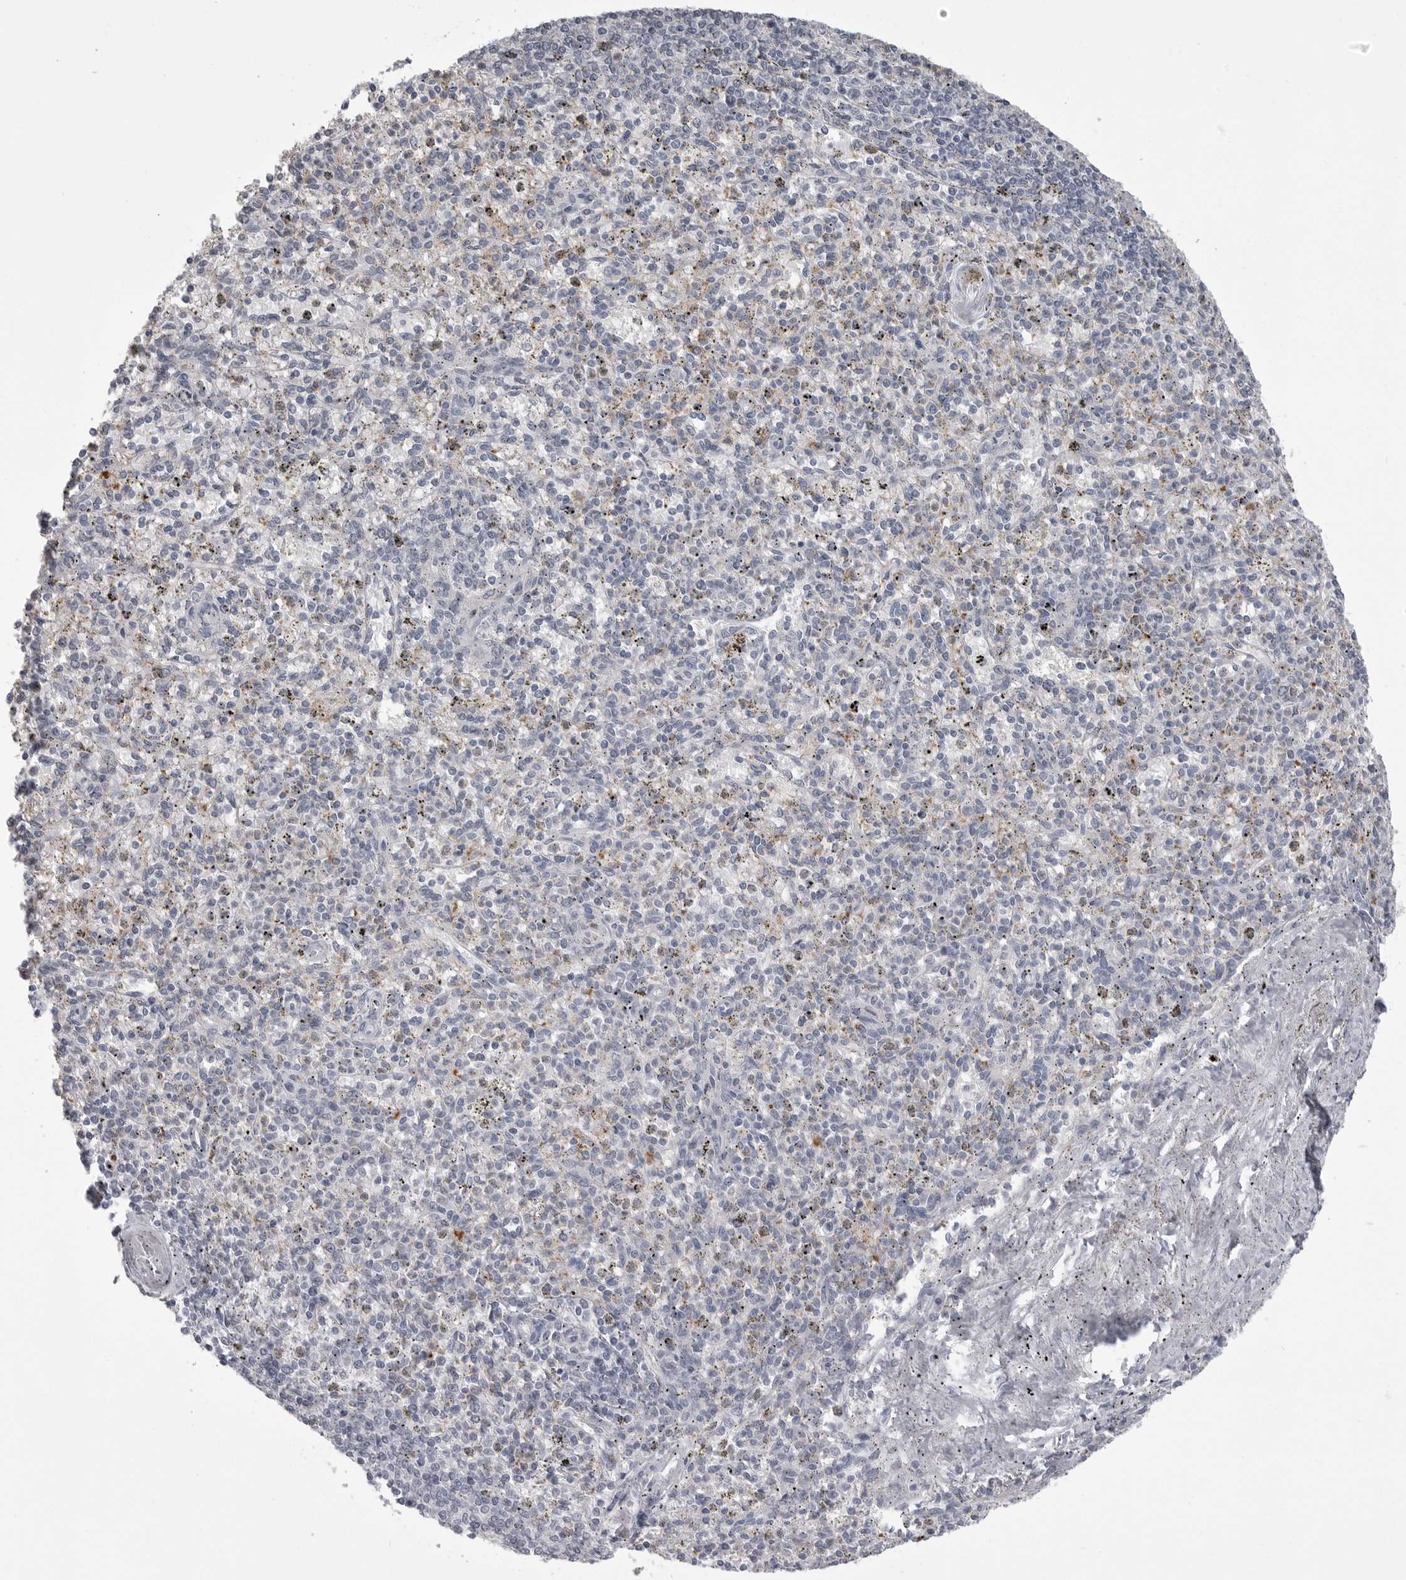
{"staining": {"intensity": "negative", "quantity": "none", "location": "none"}, "tissue": "spleen", "cell_type": "Cells in red pulp", "image_type": "normal", "snomed": [{"axis": "morphology", "description": "Normal tissue, NOS"}, {"axis": "topography", "description": "Spleen"}], "caption": "Immunohistochemical staining of unremarkable human spleen demonstrates no significant positivity in cells in red pulp. The staining was performed using DAB (3,3'-diaminobenzidine) to visualize the protein expression in brown, while the nuclei were stained in blue with hematoxylin (Magnification: 20x).", "gene": "TIMP1", "patient": {"sex": "male", "age": 72}}